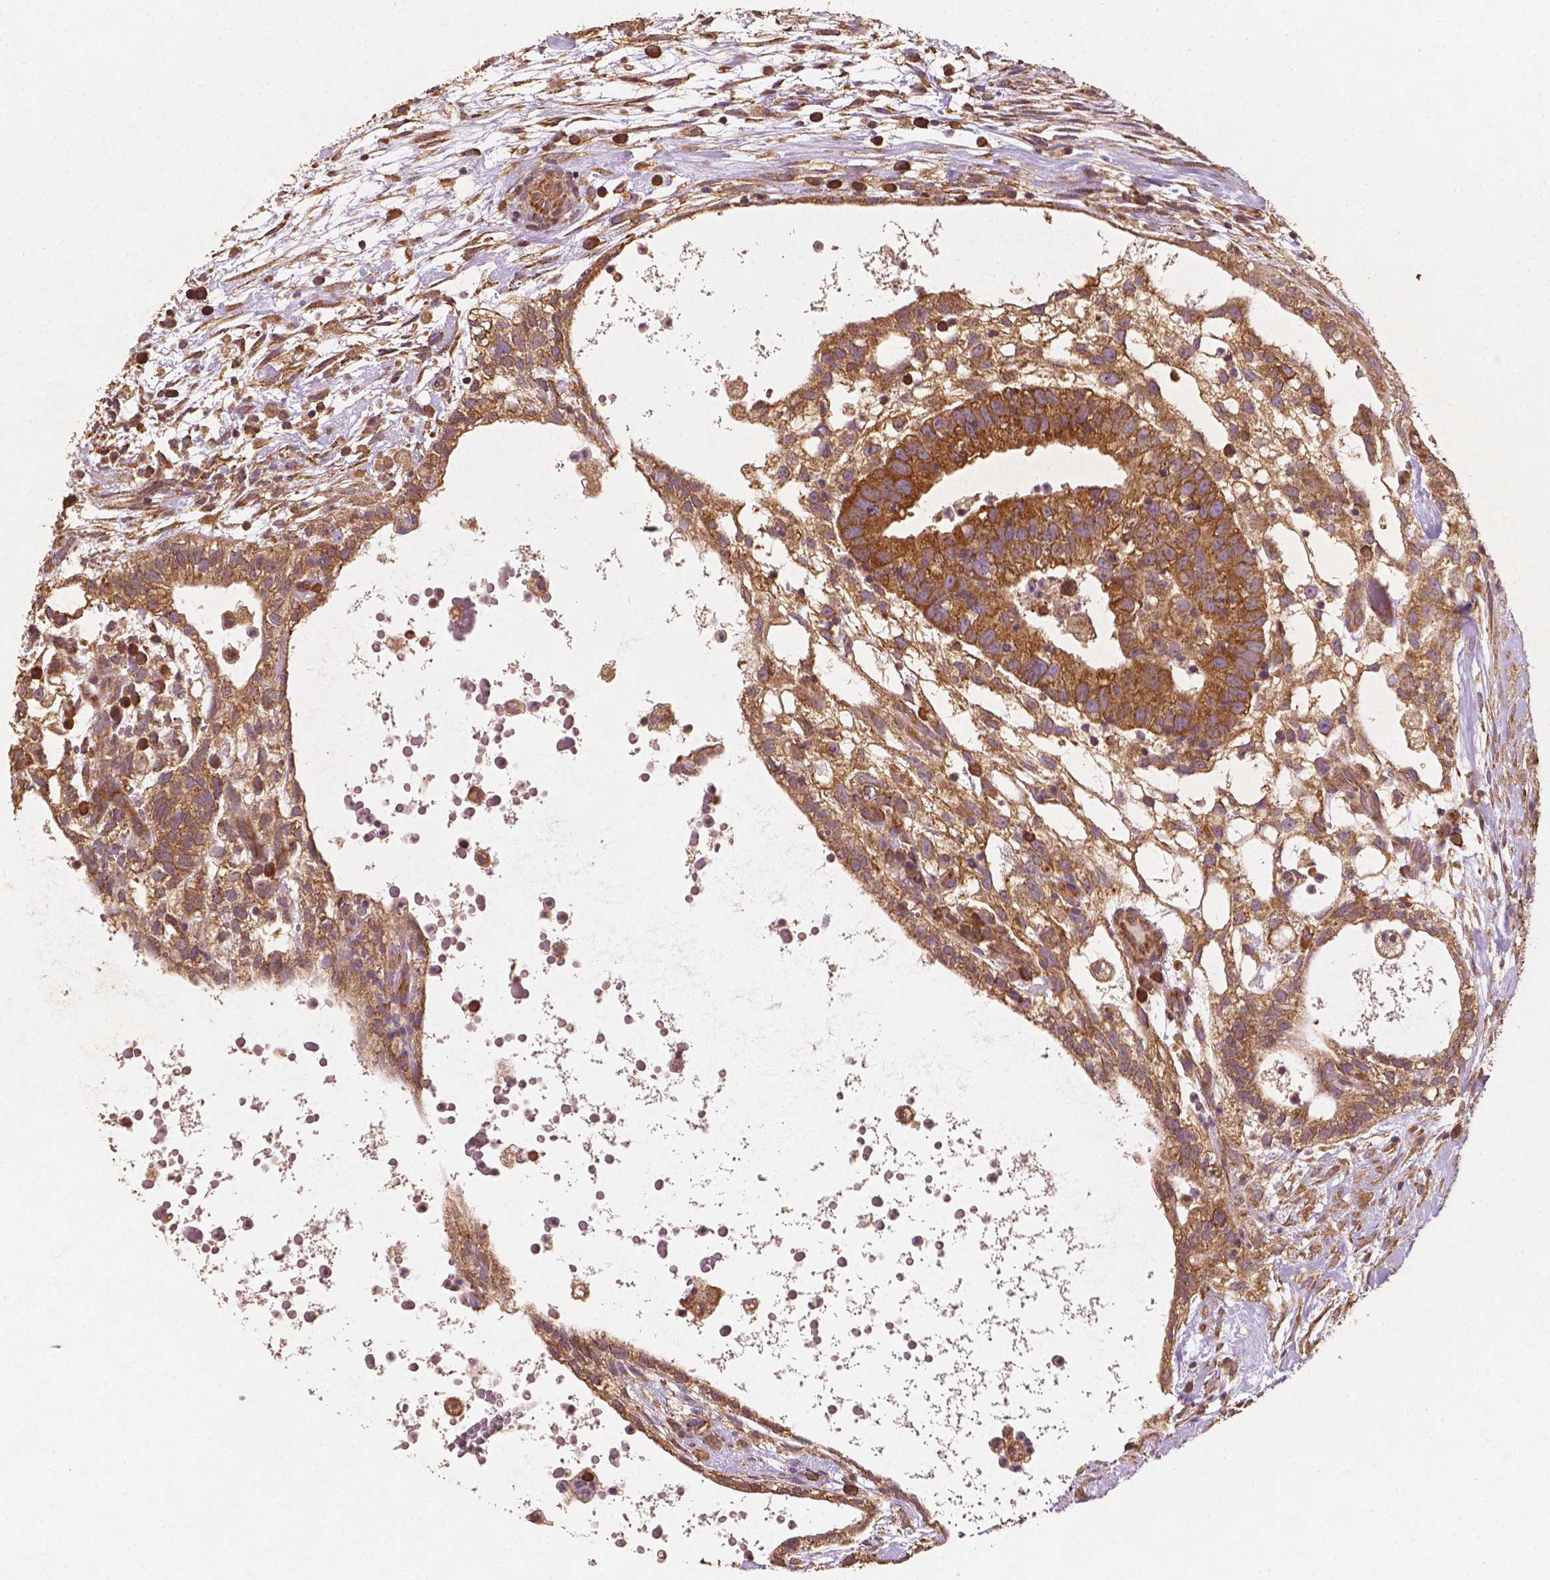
{"staining": {"intensity": "strong", "quantity": ">75%", "location": "cytoplasmic/membranous"}, "tissue": "testis cancer", "cell_type": "Tumor cells", "image_type": "cancer", "snomed": [{"axis": "morphology", "description": "Normal tissue, NOS"}, {"axis": "morphology", "description": "Carcinoma, Embryonal, NOS"}, {"axis": "topography", "description": "Testis"}], "caption": "Testis embryonal carcinoma stained for a protein (brown) exhibits strong cytoplasmic/membranous positive expression in approximately >75% of tumor cells.", "gene": "G3BP1", "patient": {"sex": "male", "age": 32}}